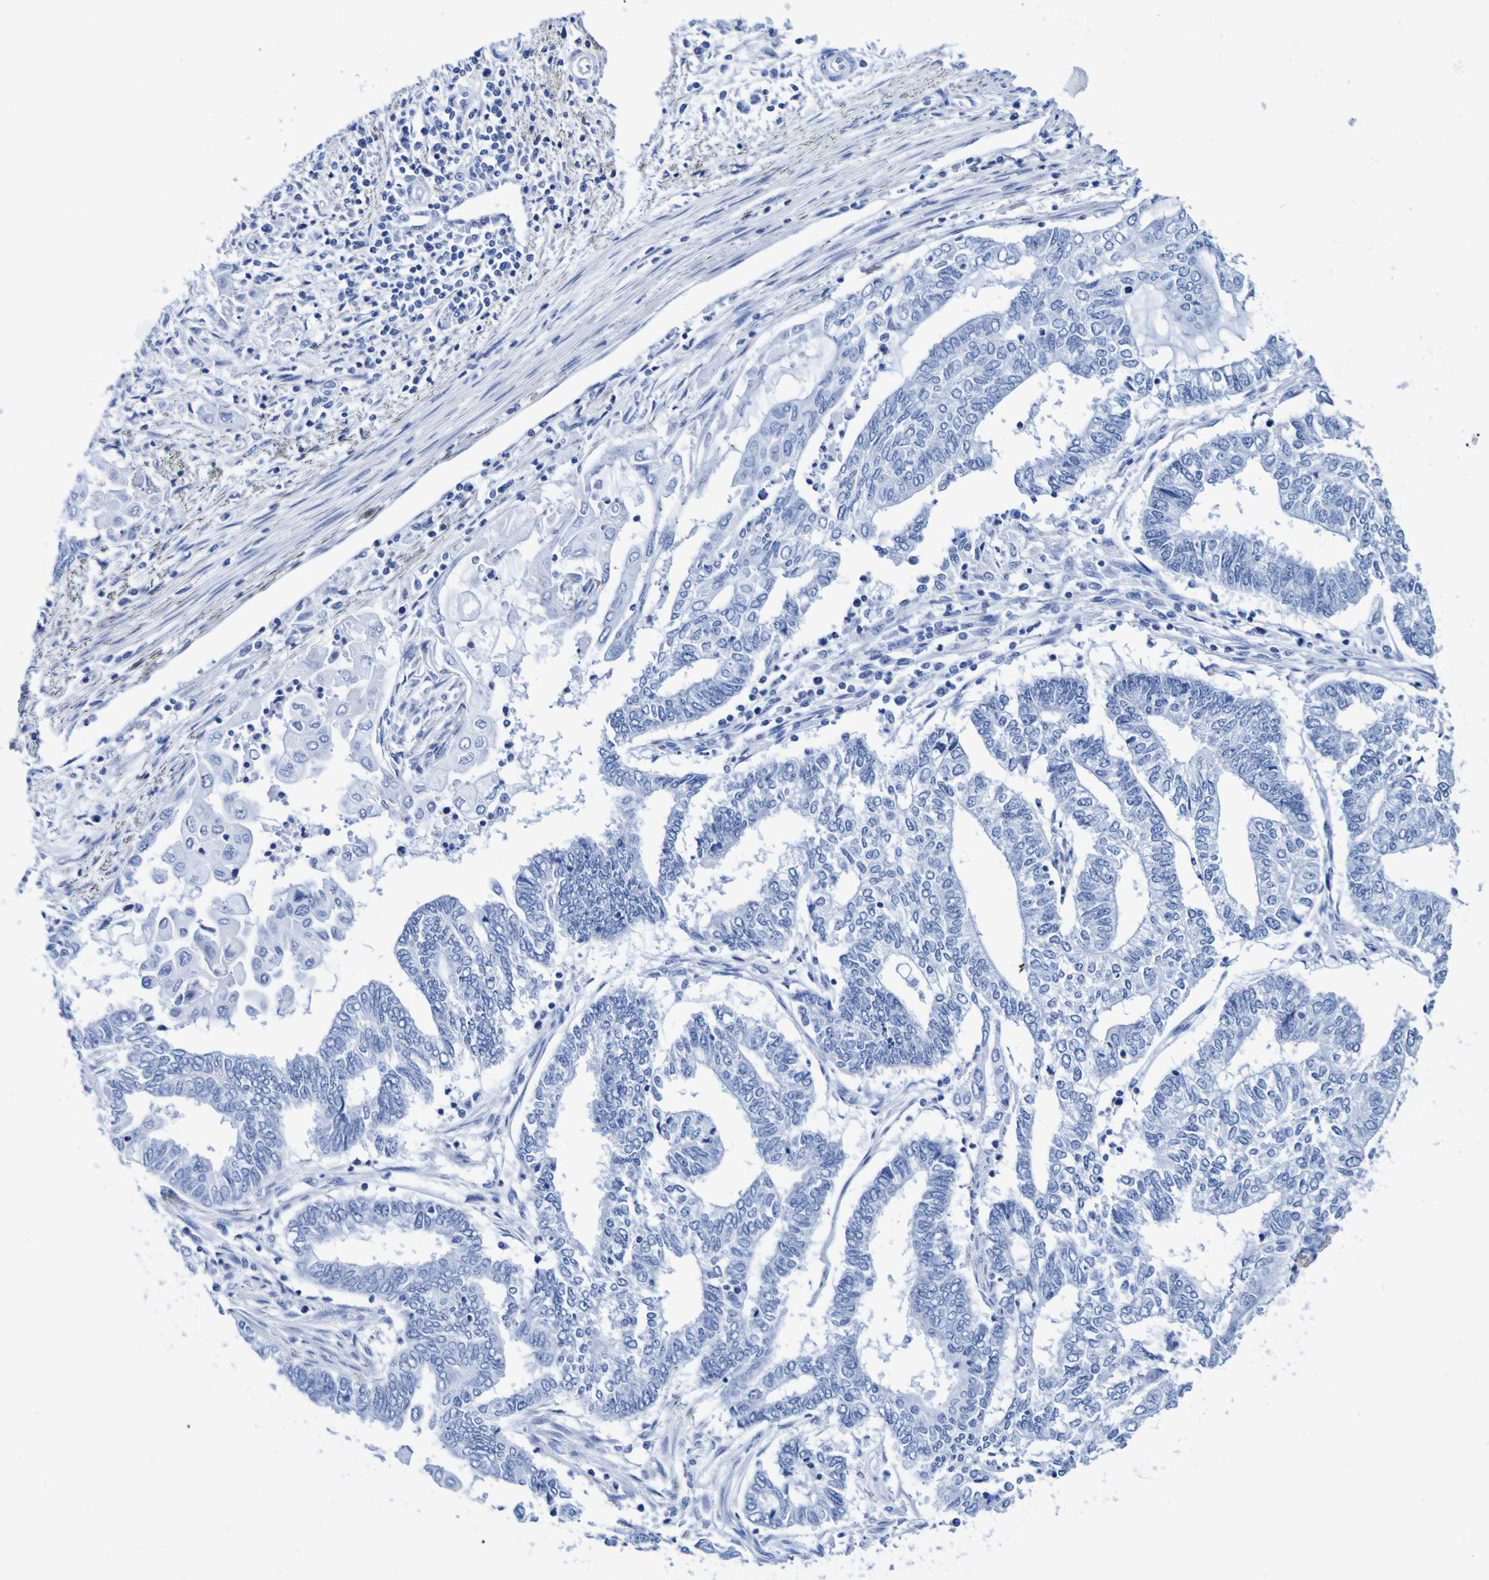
{"staining": {"intensity": "negative", "quantity": "none", "location": "none"}, "tissue": "endometrial cancer", "cell_type": "Tumor cells", "image_type": "cancer", "snomed": [{"axis": "morphology", "description": "Adenocarcinoma, NOS"}, {"axis": "topography", "description": "Uterus"}, {"axis": "topography", "description": "Endometrium"}], "caption": "IHC of human endometrial adenocarcinoma reveals no positivity in tumor cells.", "gene": "DPEP1", "patient": {"sex": "female", "age": 70}}